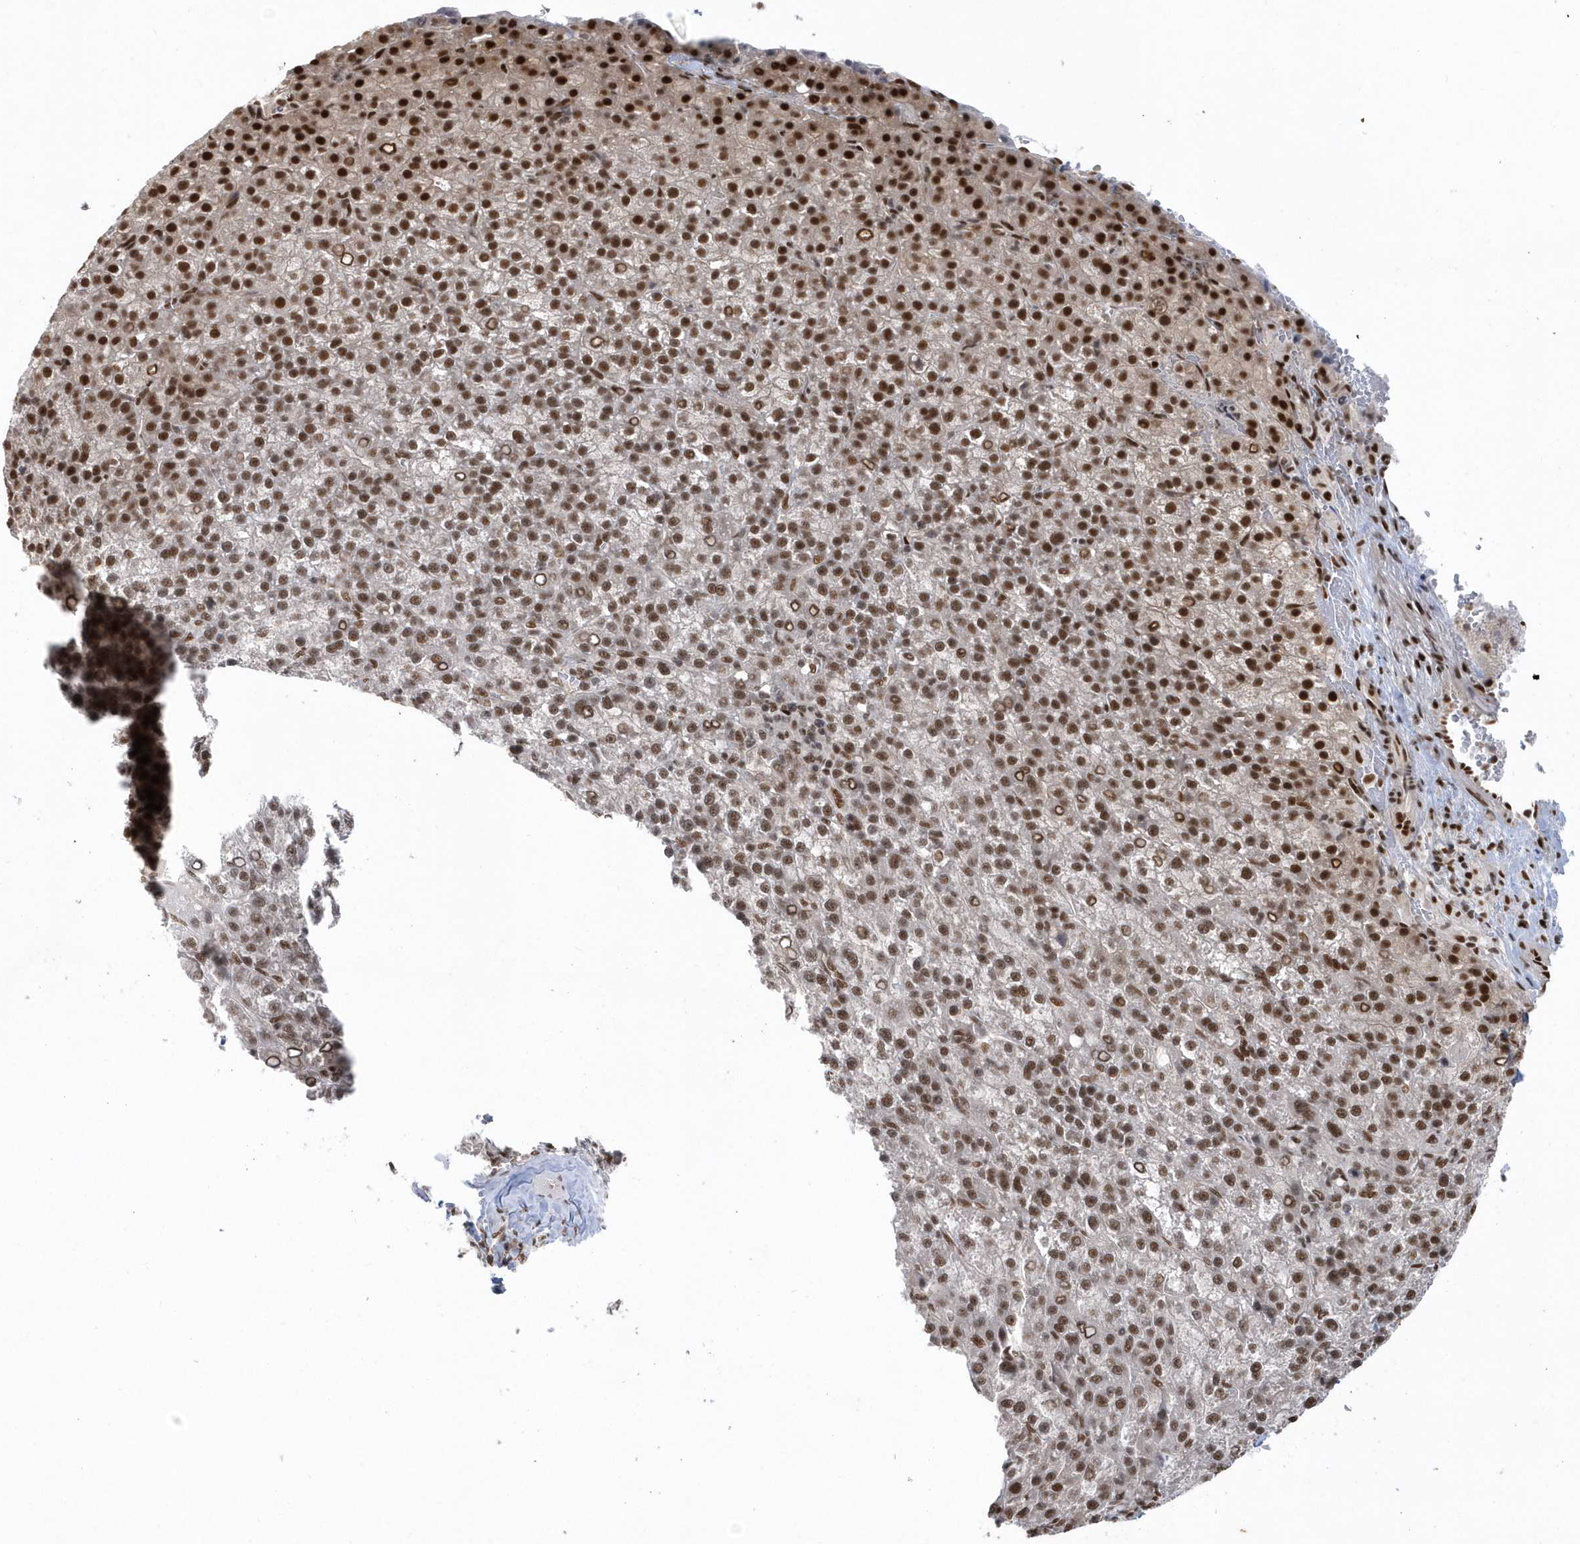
{"staining": {"intensity": "strong", "quantity": ">75%", "location": "nuclear"}, "tissue": "liver cancer", "cell_type": "Tumor cells", "image_type": "cancer", "snomed": [{"axis": "morphology", "description": "Carcinoma, Hepatocellular, NOS"}, {"axis": "topography", "description": "Liver"}], "caption": "Immunohistochemical staining of liver cancer displays high levels of strong nuclear protein staining in about >75% of tumor cells.", "gene": "SEPHS1", "patient": {"sex": "female", "age": 58}}